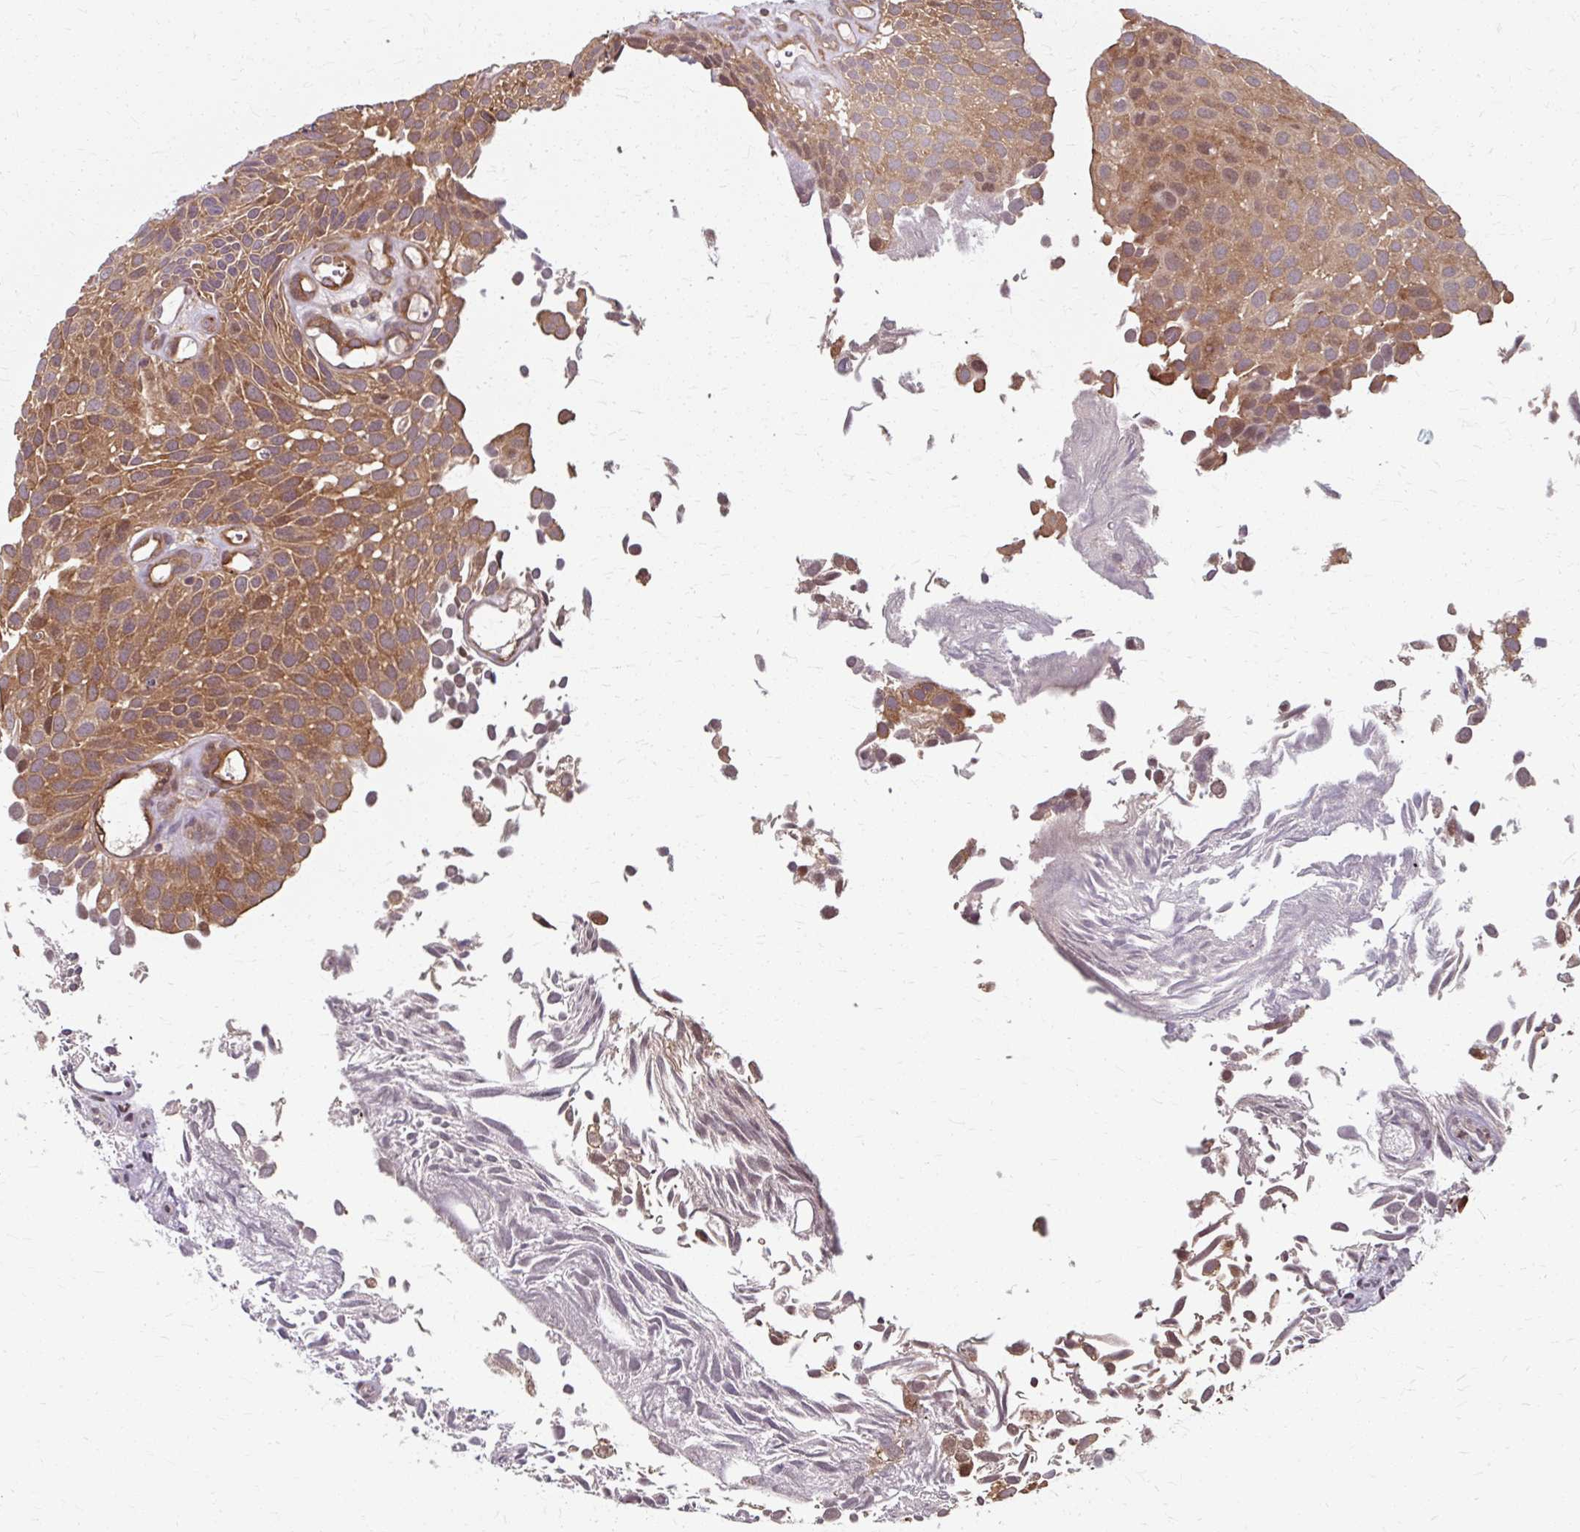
{"staining": {"intensity": "moderate", "quantity": ">75%", "location": "cytoplasmic/membranous,nuclear"}, "tissue": "urothelial cancer", "cell_type": "Tumor cells", "image_type": "cancer", "snomed": [{"axis": "morphology", "description": "Urothelial carcinoma, Low grade"}, {"axis": "topography", "description": "Urinary bladder"}], "caption": "A high-resolution image shows immunohistochemistry (IHC) staining of low-grade urothelial carcinoma, which displays moderate cytoplasmic/membranous and nuclear expression in approximately >75% of tumor cells.", "gene": "ZNF555", "patient": {"sex": "male", "age": 89}}